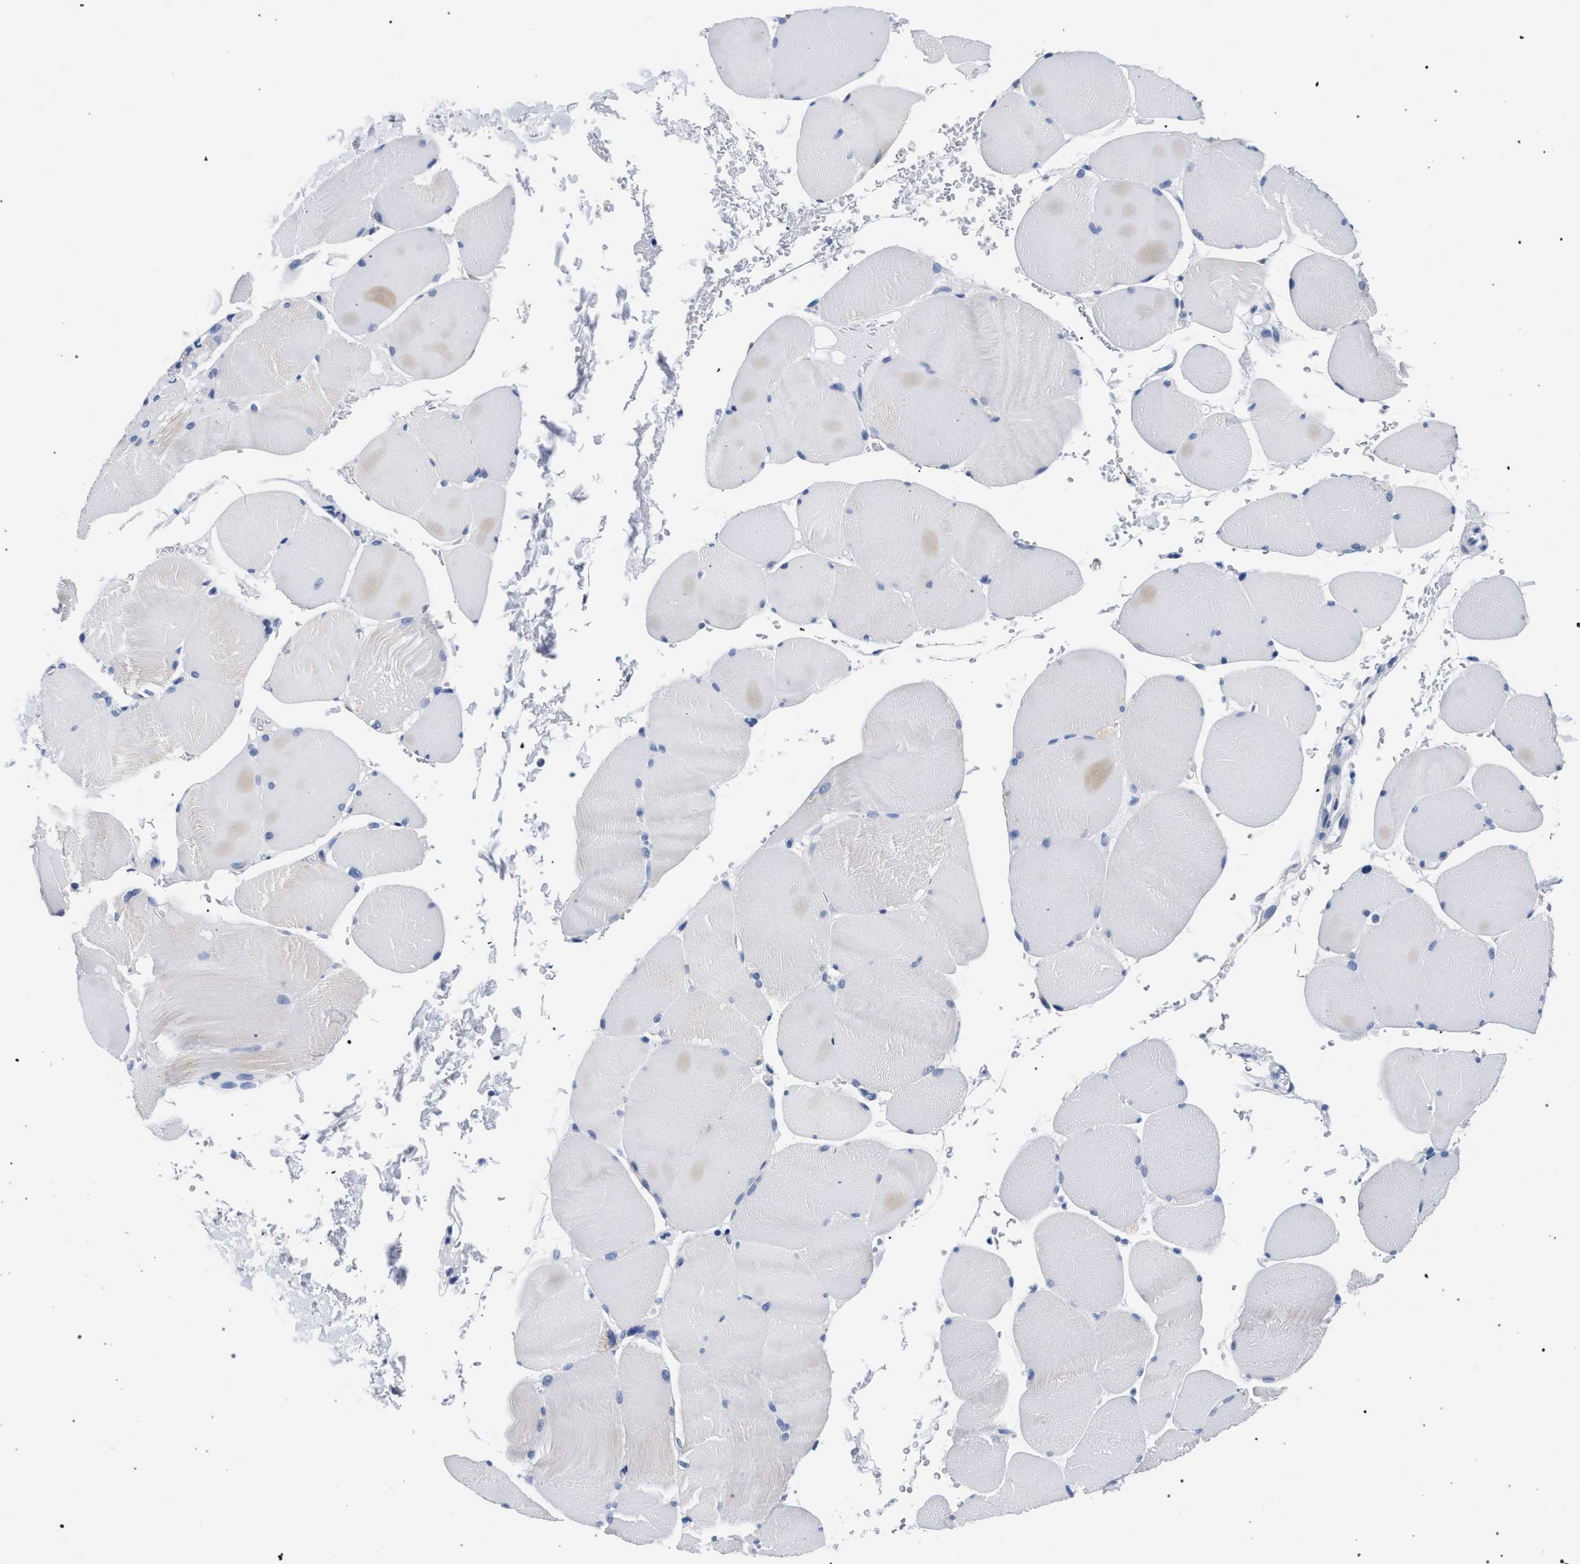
{"staining": {"intensity": "negative", "quantity": "none", "location": "none"}, "tissue": "skeletal muscle", "cell_type": "Myocytes", "image_type": "normal", "snomed": [{"axis": "morphology", "description": "Normal tissue, NOS"}, {"axis": "topography", "description": "Skin"}, {"axis": "topography", "description": "Skeletal muscle"}], "caption": "A histopathology image of skeletal muscle stained for a protein displays no brown staining in myocytes. (DAB (3,3'-diaminobenzidine) immunohistochemistry (IHC) with hematoxylin counter stain).", "gene": "AKAP4", "patient": {"sex": "male", "age": 83}}